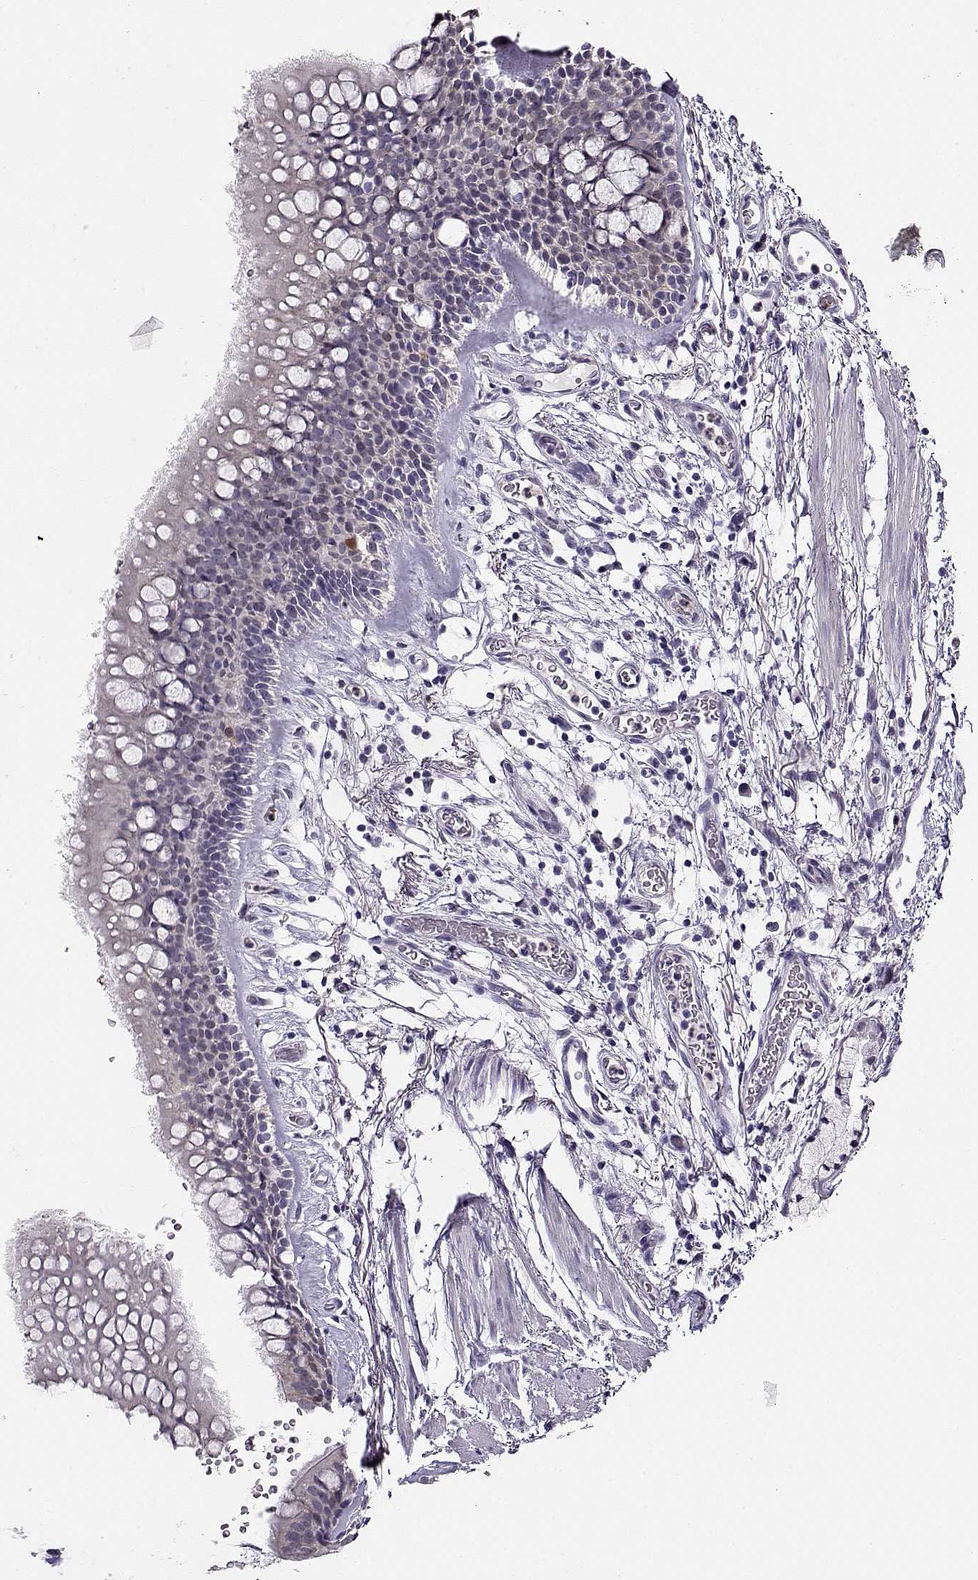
{"staining": {"intensity": "negative", "quantity": "none", "location": "none"}, "tissue": "adipose tissue", "cell_type": "Adipocytes", "image_type": "normal", "snomed": [{"axis": "morphology", "description": "Normal tissue, NOS"}, {"axis": "topography", "description": "Bronchus"}, {"axis": "topography", "description": "Lung"}], "caption": "Protein analysis of normal adipose tissue reveals no significant staining in adipocytes. (Brightfield microscopy of DAB (3,3'-diaminobenzidine) immunohistochemistry (IHC) at high magnification).", "gene": "CCR8", "patient": {"sex": "female", "age": 57}}